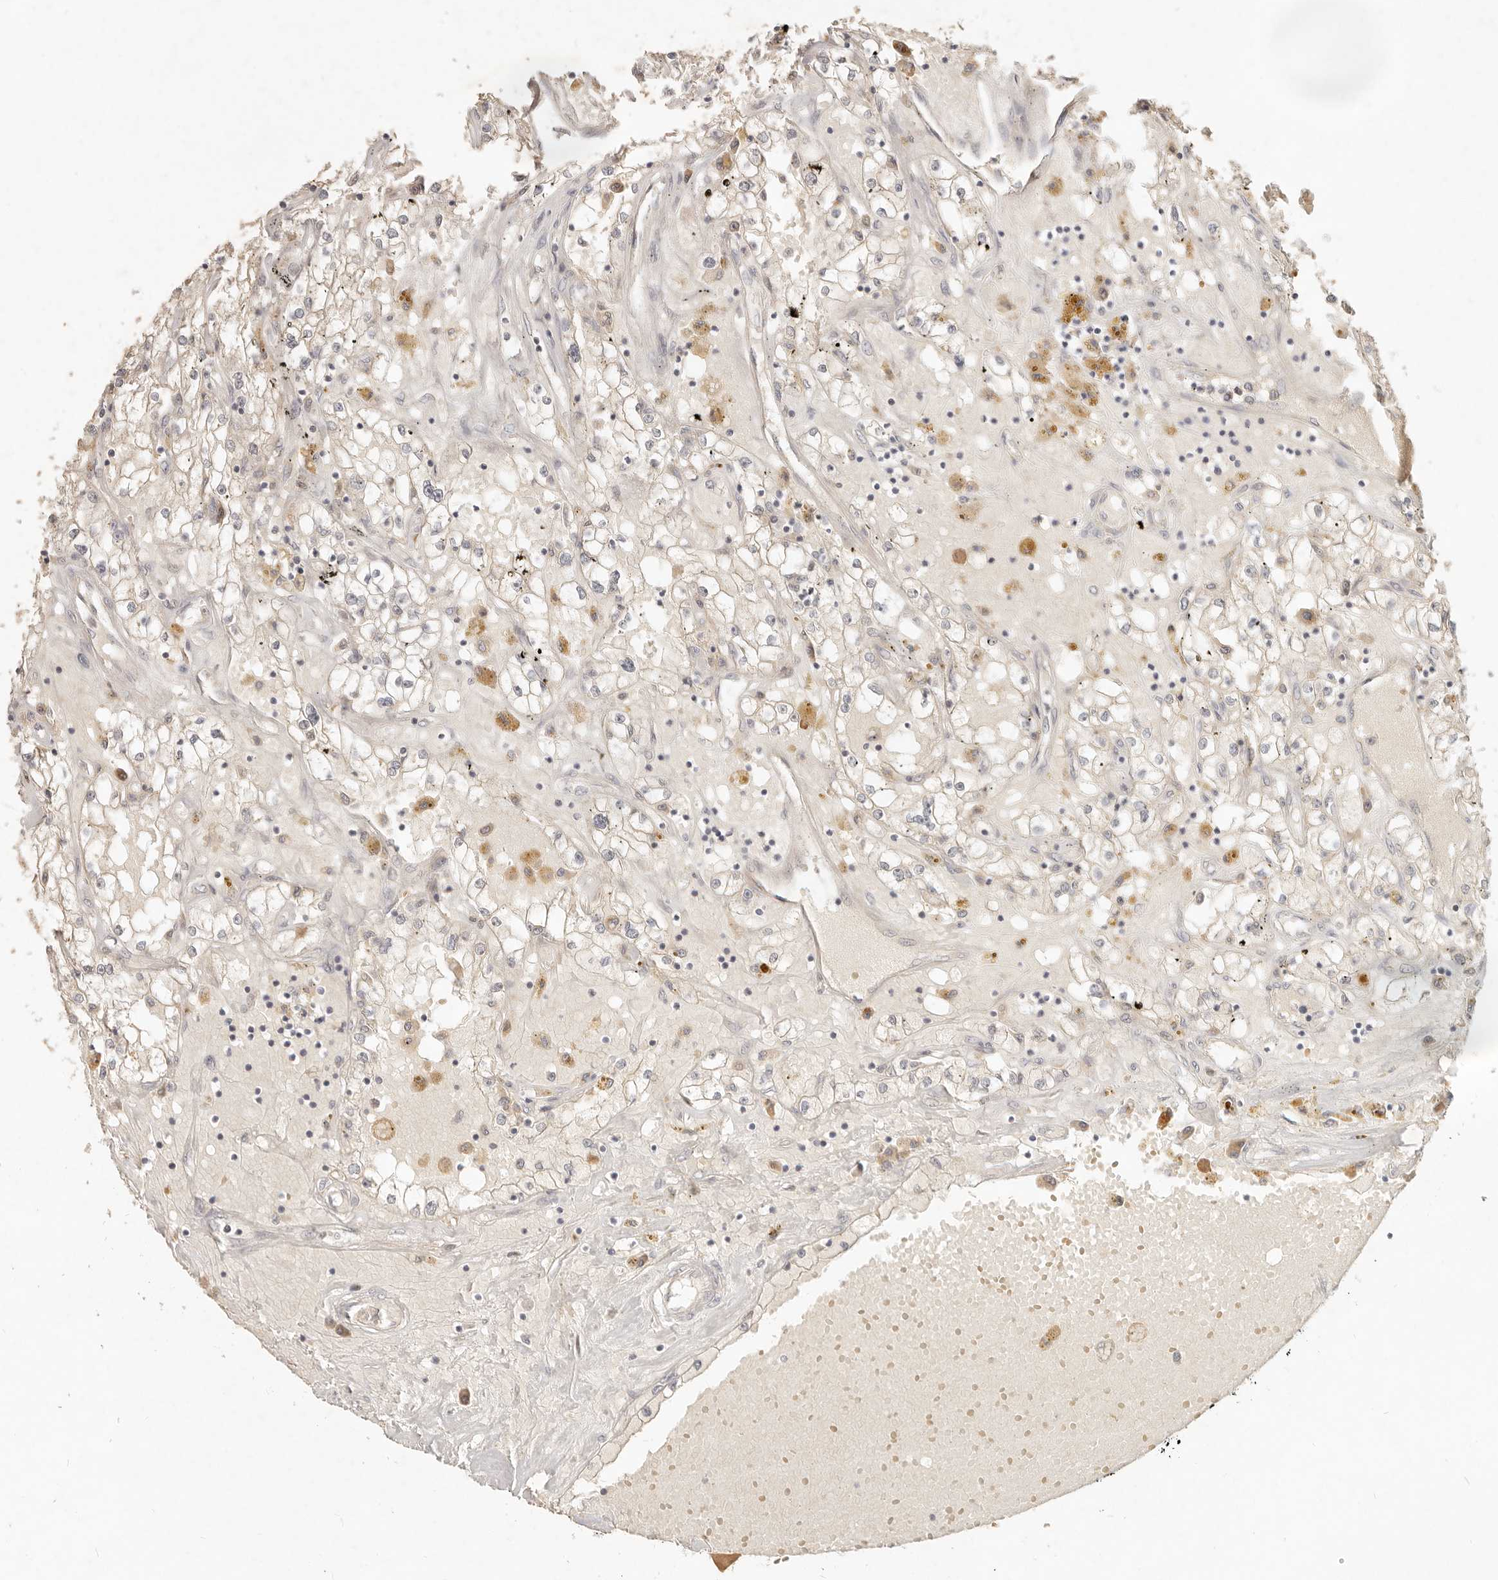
{"staining": {"intensity": "negative", "quantity": "none", "location": "none"}, "tissue": "renal cancer", "cell_type": "Tumor cells", "image_type": "cancer", "snomed": [{"axis": "morphology", "description": "Adenocarcinoma, NOS"}, {"axis": "topography", "description": "Kidney"}], "caption": "Renal cancer (adenocarcinoma) was stained to show a protein in brown. There is no significant positivity in tumor cells.", "gene": "UBXN11", "patient": {"sex": "male", "age": 56}}